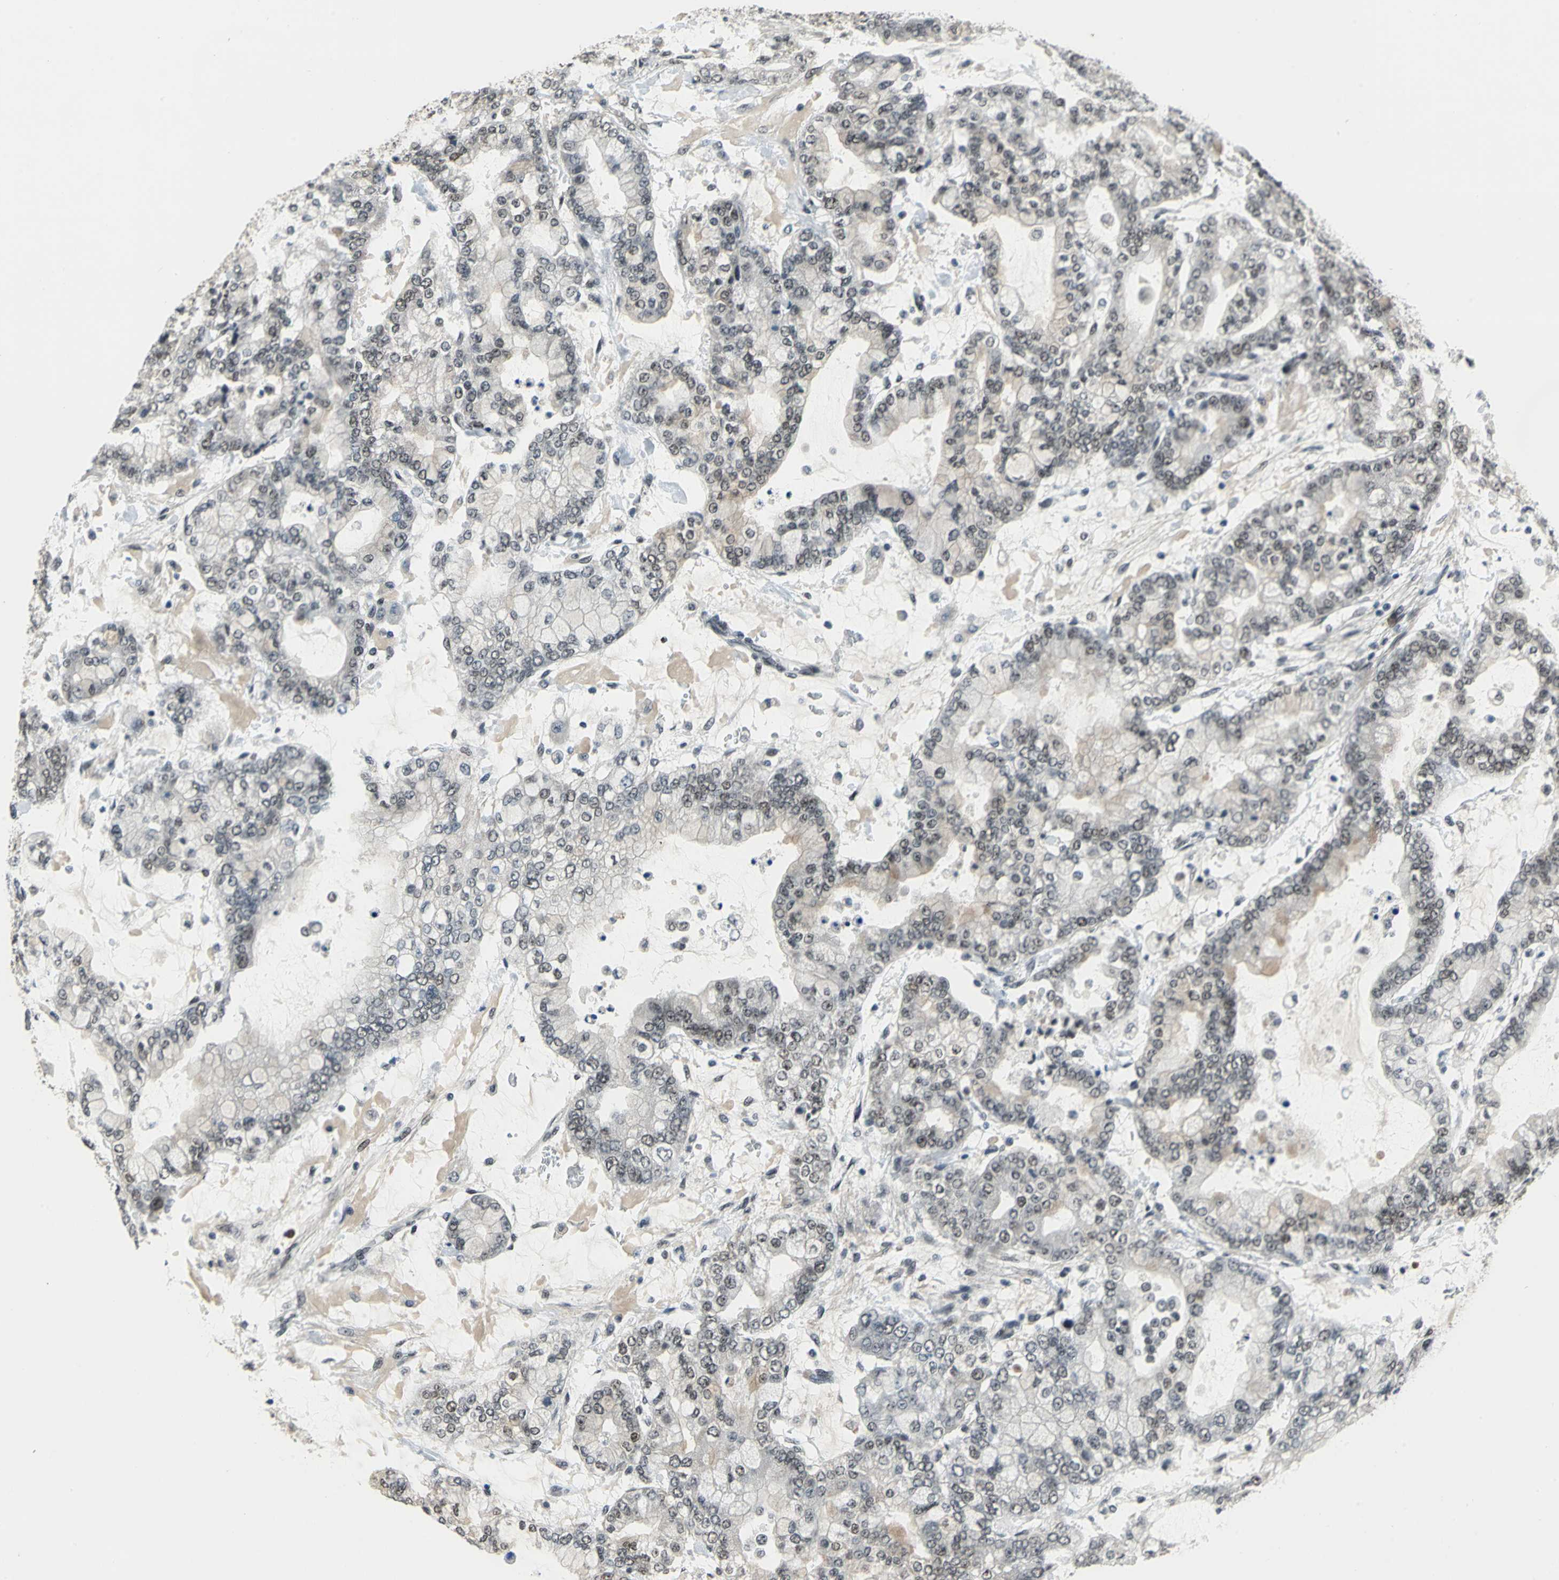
{"staining": {"intensity": "negative", "quantity": "none", "location": "none"}, "tissue": "stomach cancer", "cell_type": "Tumor cells", "image_type": "cancer", "snomed": [{"axis": "morphology", "description": "Adenocarcinoma, NOS"}, {"axis": "topography", "description": "Stomach"}], "caption": "An image of human stomach cancer is negative for staining in tumor cells.", "gene": "ELF2", "patient": {"sex": "male", "age": 76}}